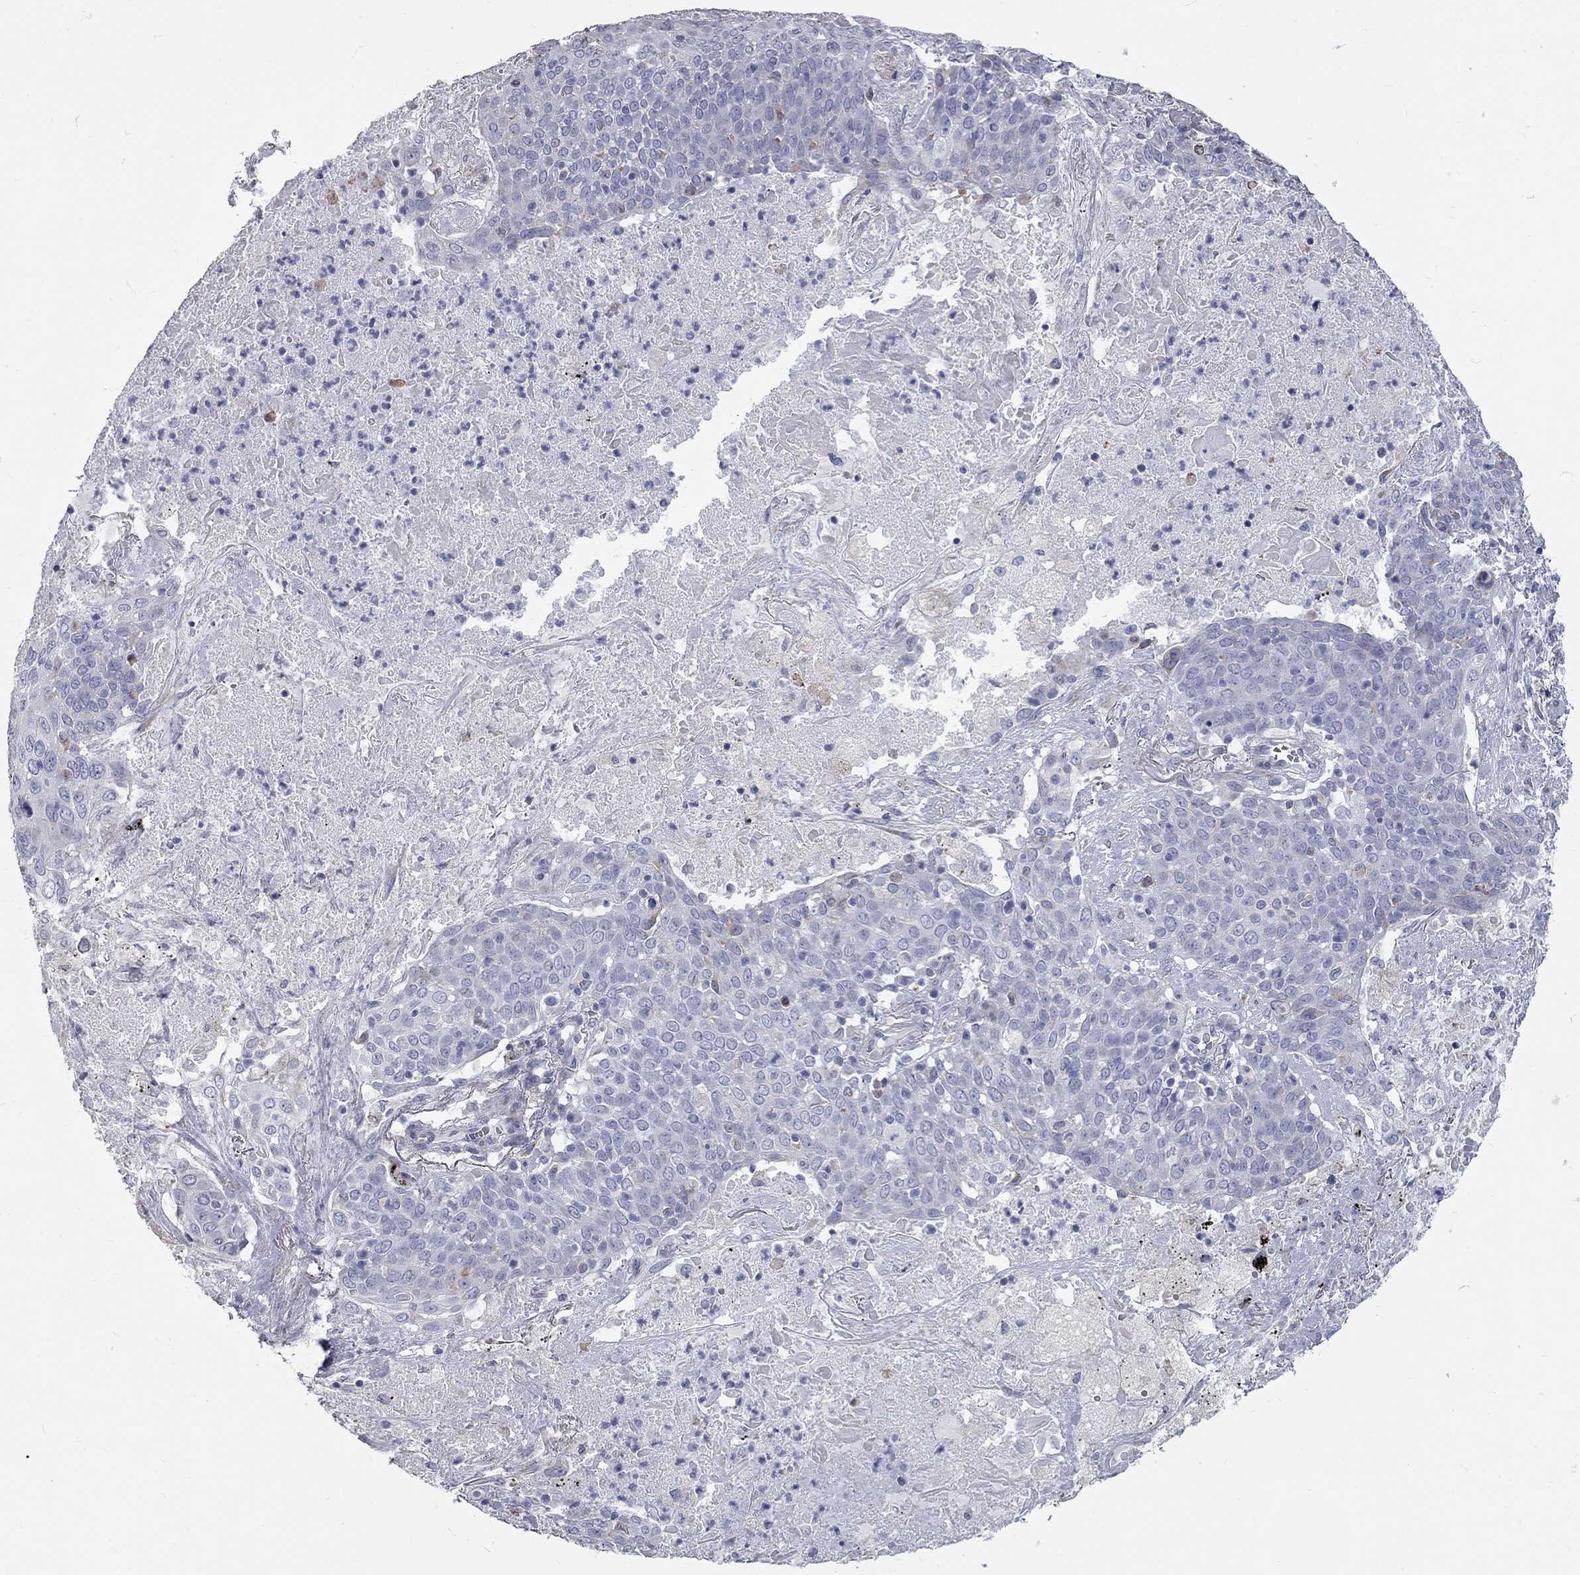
{"staining": {"intensity": "negative", "quantity": "none", "location": "none"}, "tissue": "lung cancer", "cell_type": "Tumor cells", "image_type": "cancer", "snomed": [{"axis": "morphology", "description": "Squamous cell carcinoma, NOS"}, {"axis": "topography", "description": "Lung"}], "caption": "A micrograph of lung squamous cell carcinoma stained for a protein demonstrates no brown staining in tumor cells. (IHC, brightfield microscopy, high magnification).", "gene": "XAGE2", "patient": {"sex": "male", "age": 82}}